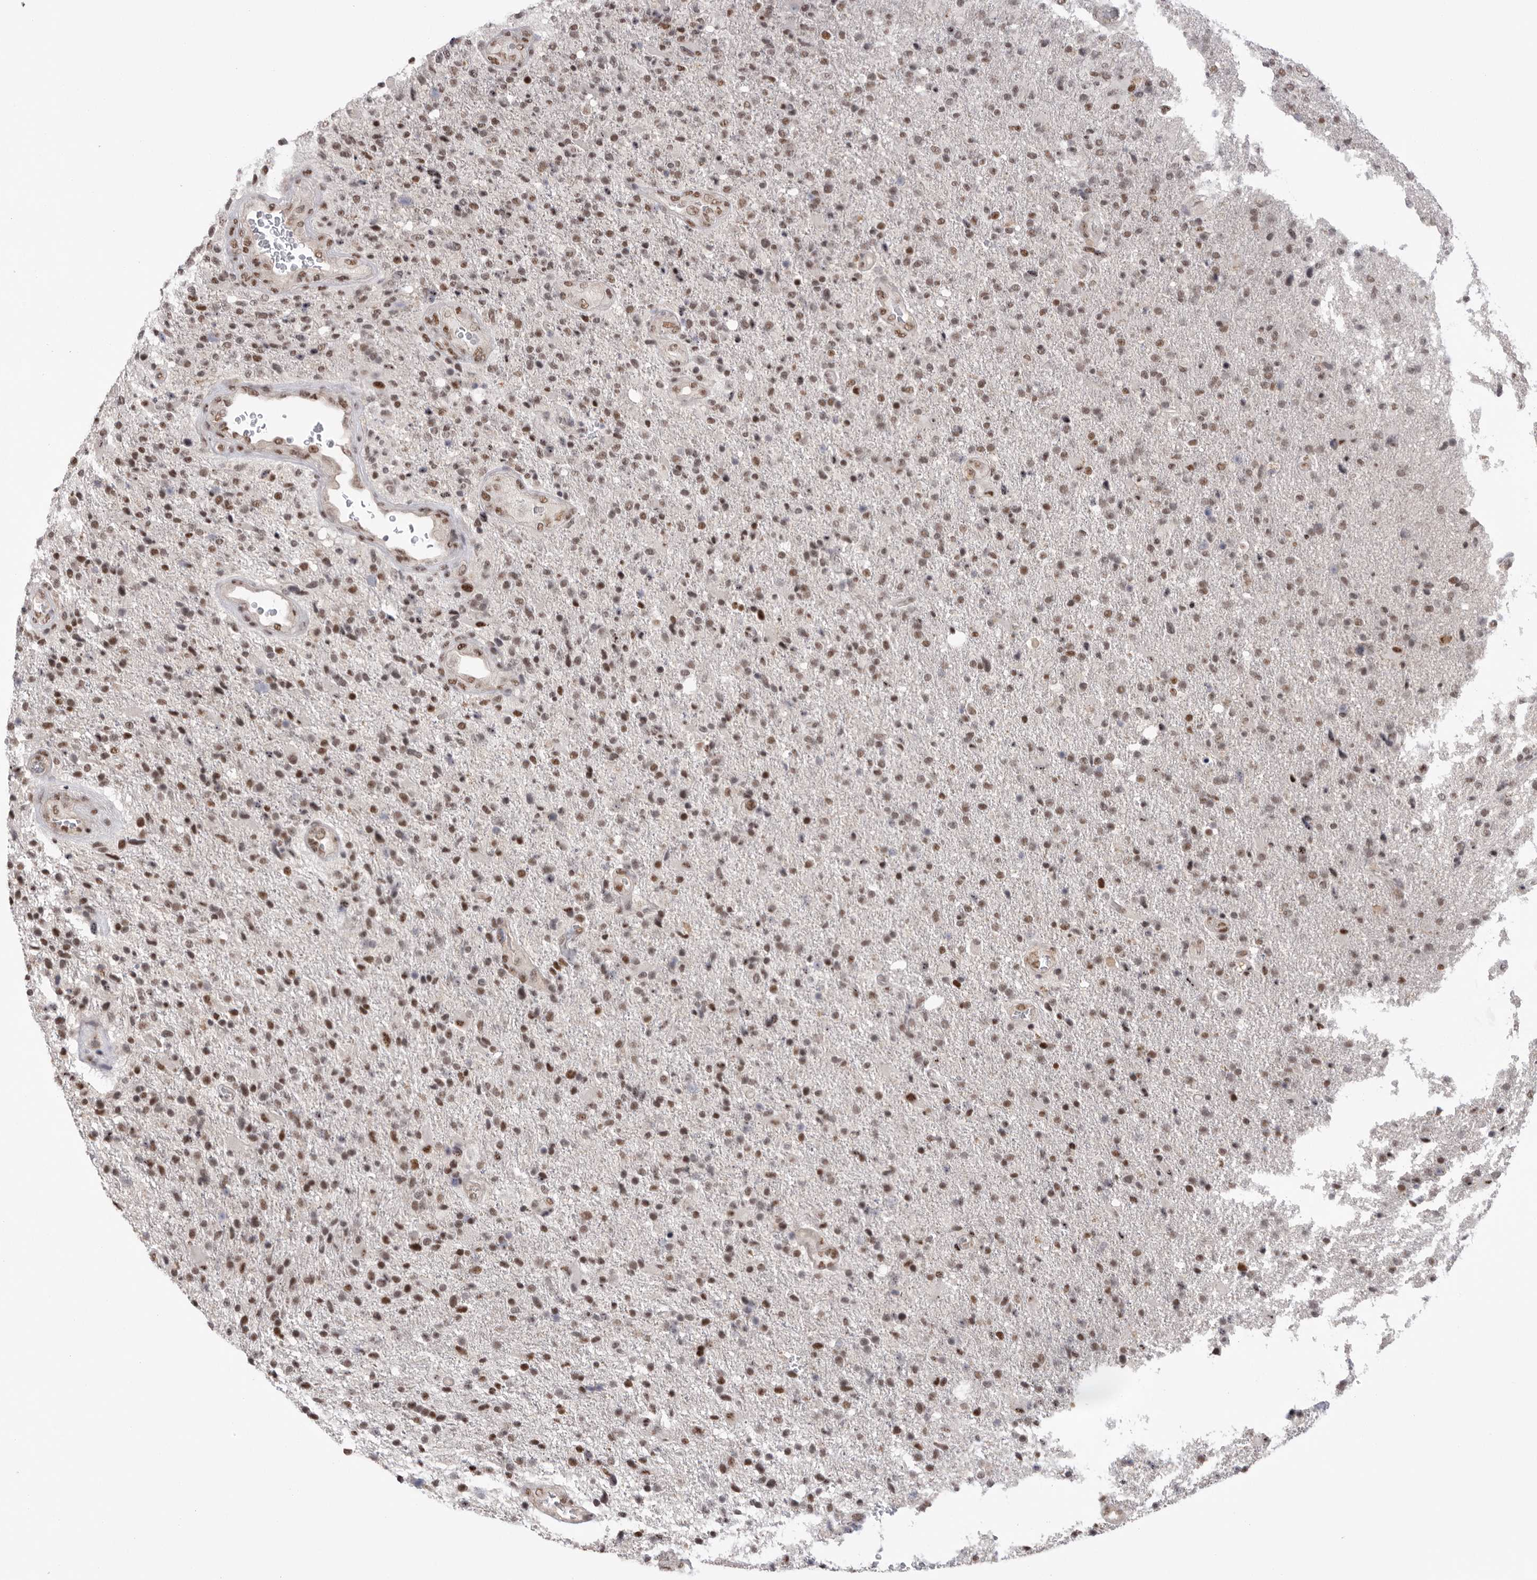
{"staining": {"intensity": "moderate", "quantity": ">75%", "location": "nuclear"}, "tissue": "glioma", "cell_type": "Tumor cells", "image_type": "cancer", "snomed": [{"axis": "morphology", "description": "Glioma, malignant, High grade"}, {"axis": "topography", "description": "Brain"}], "caption": "Moderate nuclear protein staining is seen in about >75% of tumor cells in malignant high-grade glioma.", "gene": "BCLAF3", "patient": {"sex": "male", "age": 72}}